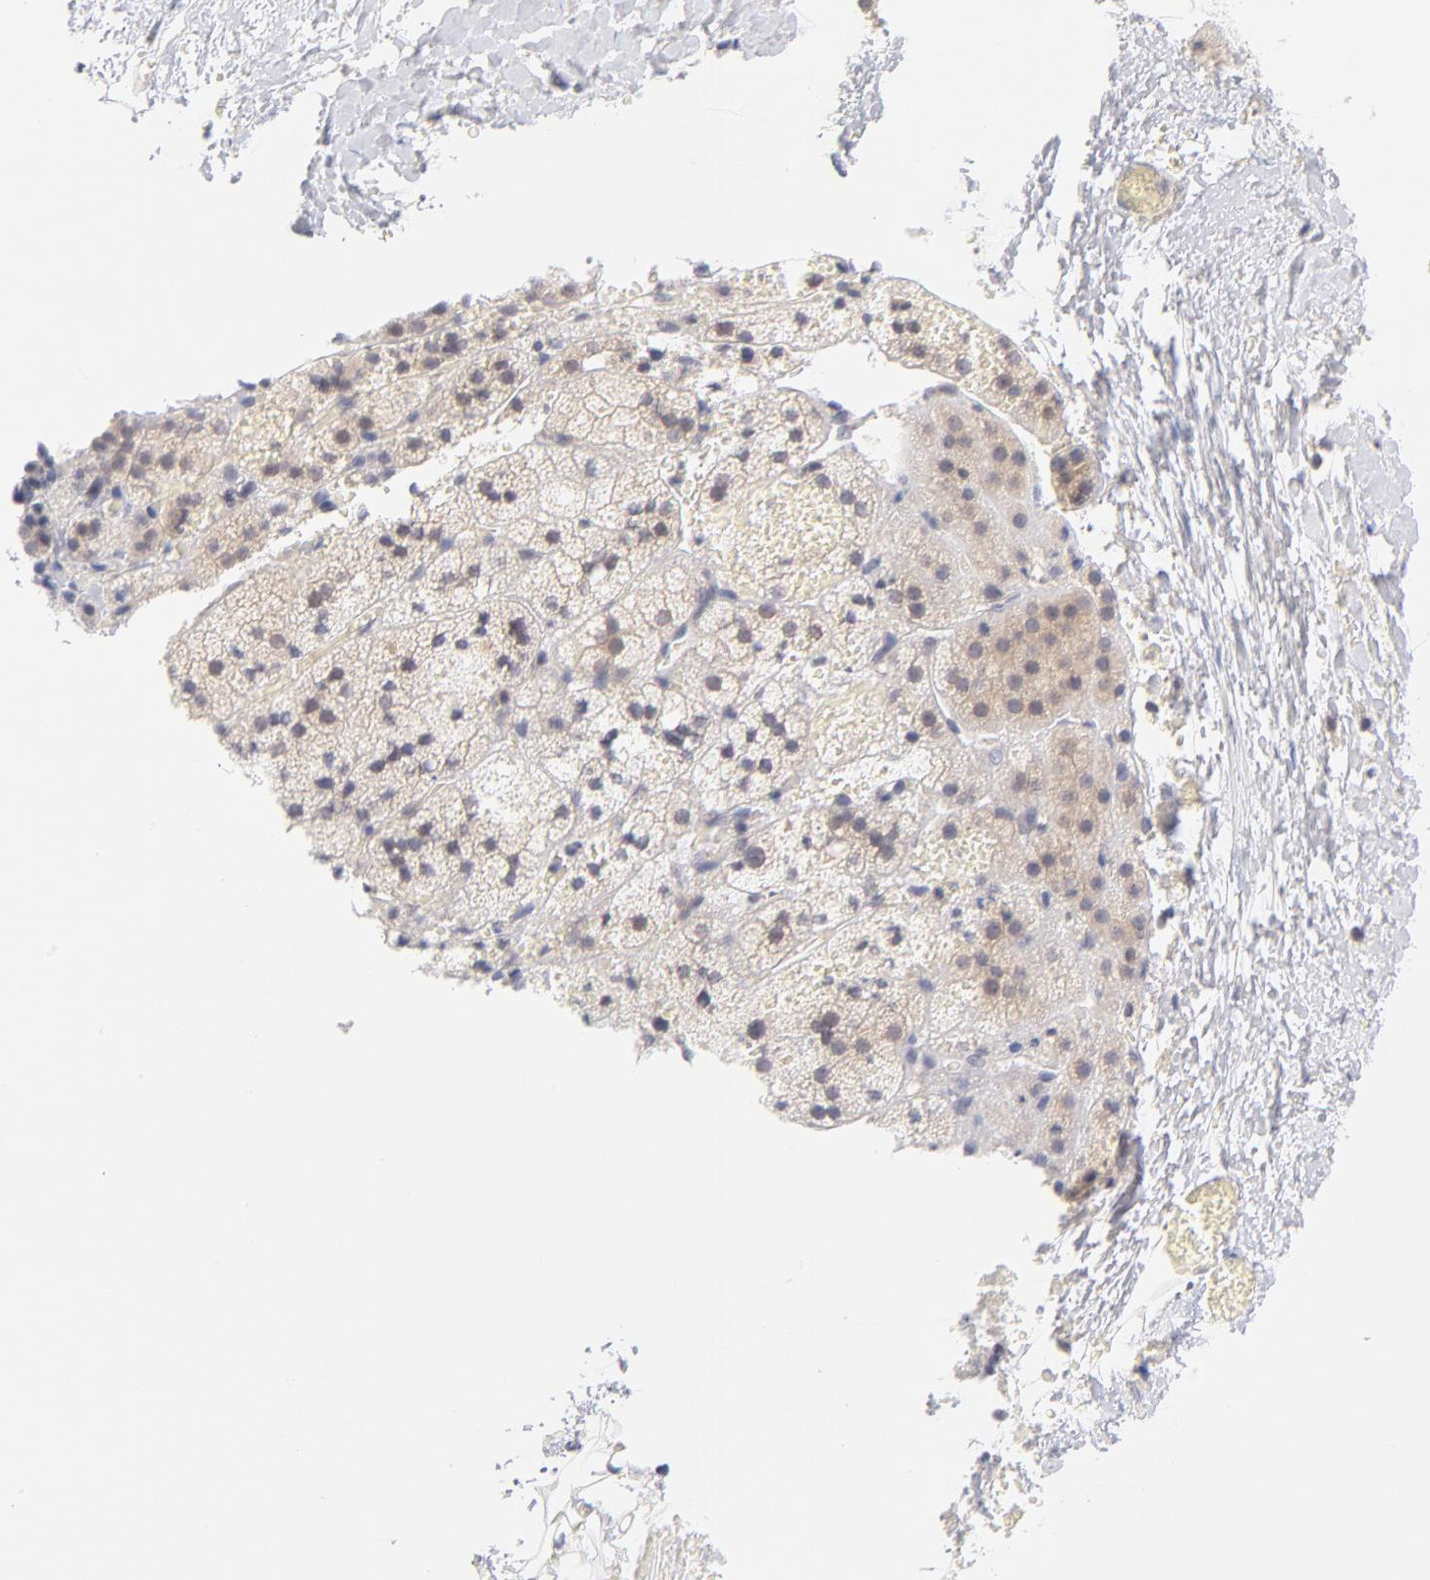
{"staining": {"intensity": "weak", "quantity": "<25%", "location": "cytoplasmic/membranous"}, "tissue": "adrenal gland", "cell_type": "Glandular cells", "image_type": "normal", "snomed": [{"axis": "morphology", "description": "Normal tissue, NOS"}, {"axis": "topography", "description": "Adrenal gland"}], "caption": "Human adrenal gland stained for a protein using immunohistochemistry exhibits no expression in glandular cells.", "gene": "CASP6", "patient": {"sex": "female", "age": 44}}